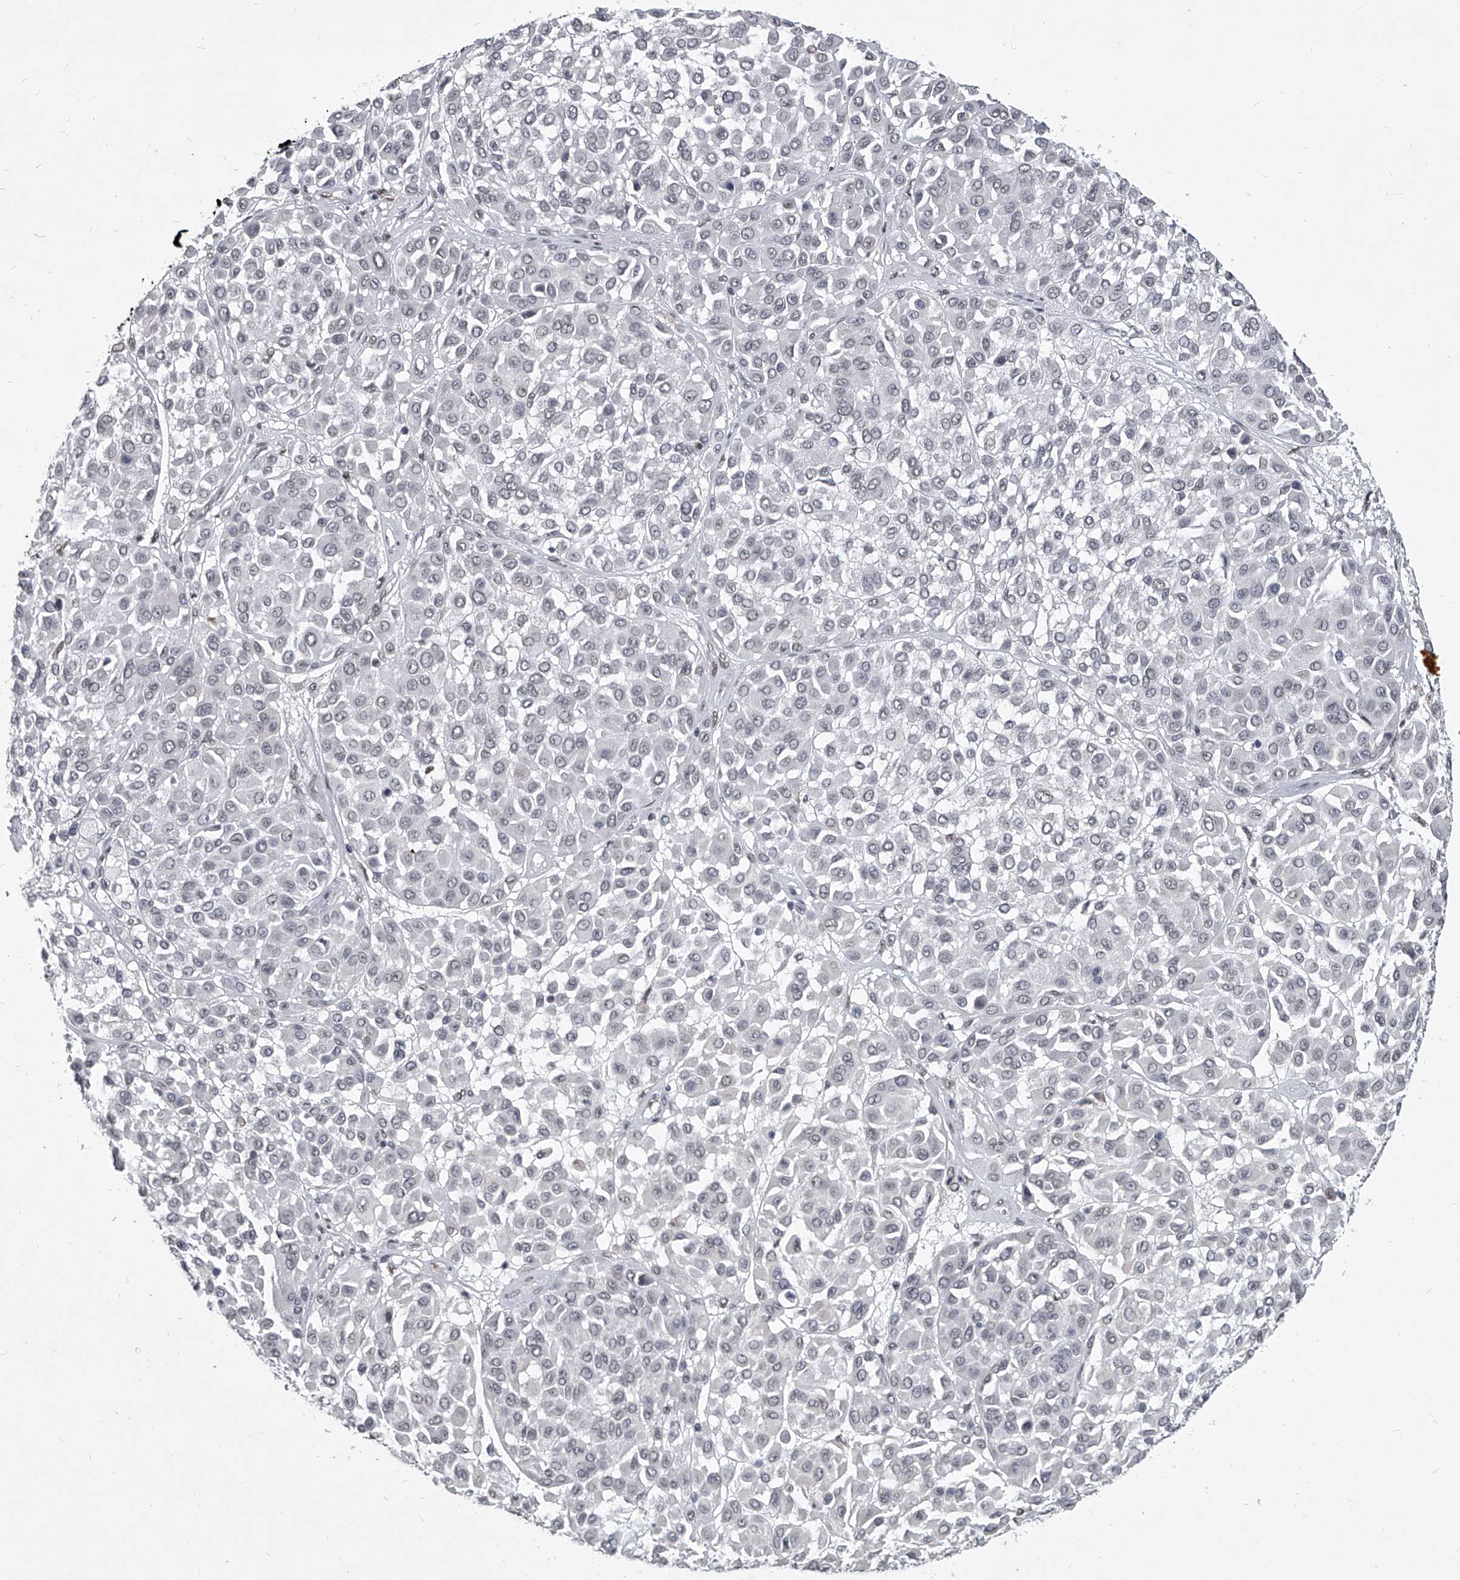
{"staining": {"intensity": "negative", "quantity": "none", "location": "none"}, "tissue": "melanoma", "cell_type": "Tumor cells", "image_type": "cancer", "snomed": [{"axis": "morphology", "description": "Malignant melanoma, Metastatic site"}, {"axis": "topography", "description": "Soft tissue"}], "caption": "Histopathology image shows no significant protein positivity in tumor cells of malignant melanoma (metastatic site).", "gene": "PPIL4", "patient": {"sex": "male", "age": 41}}